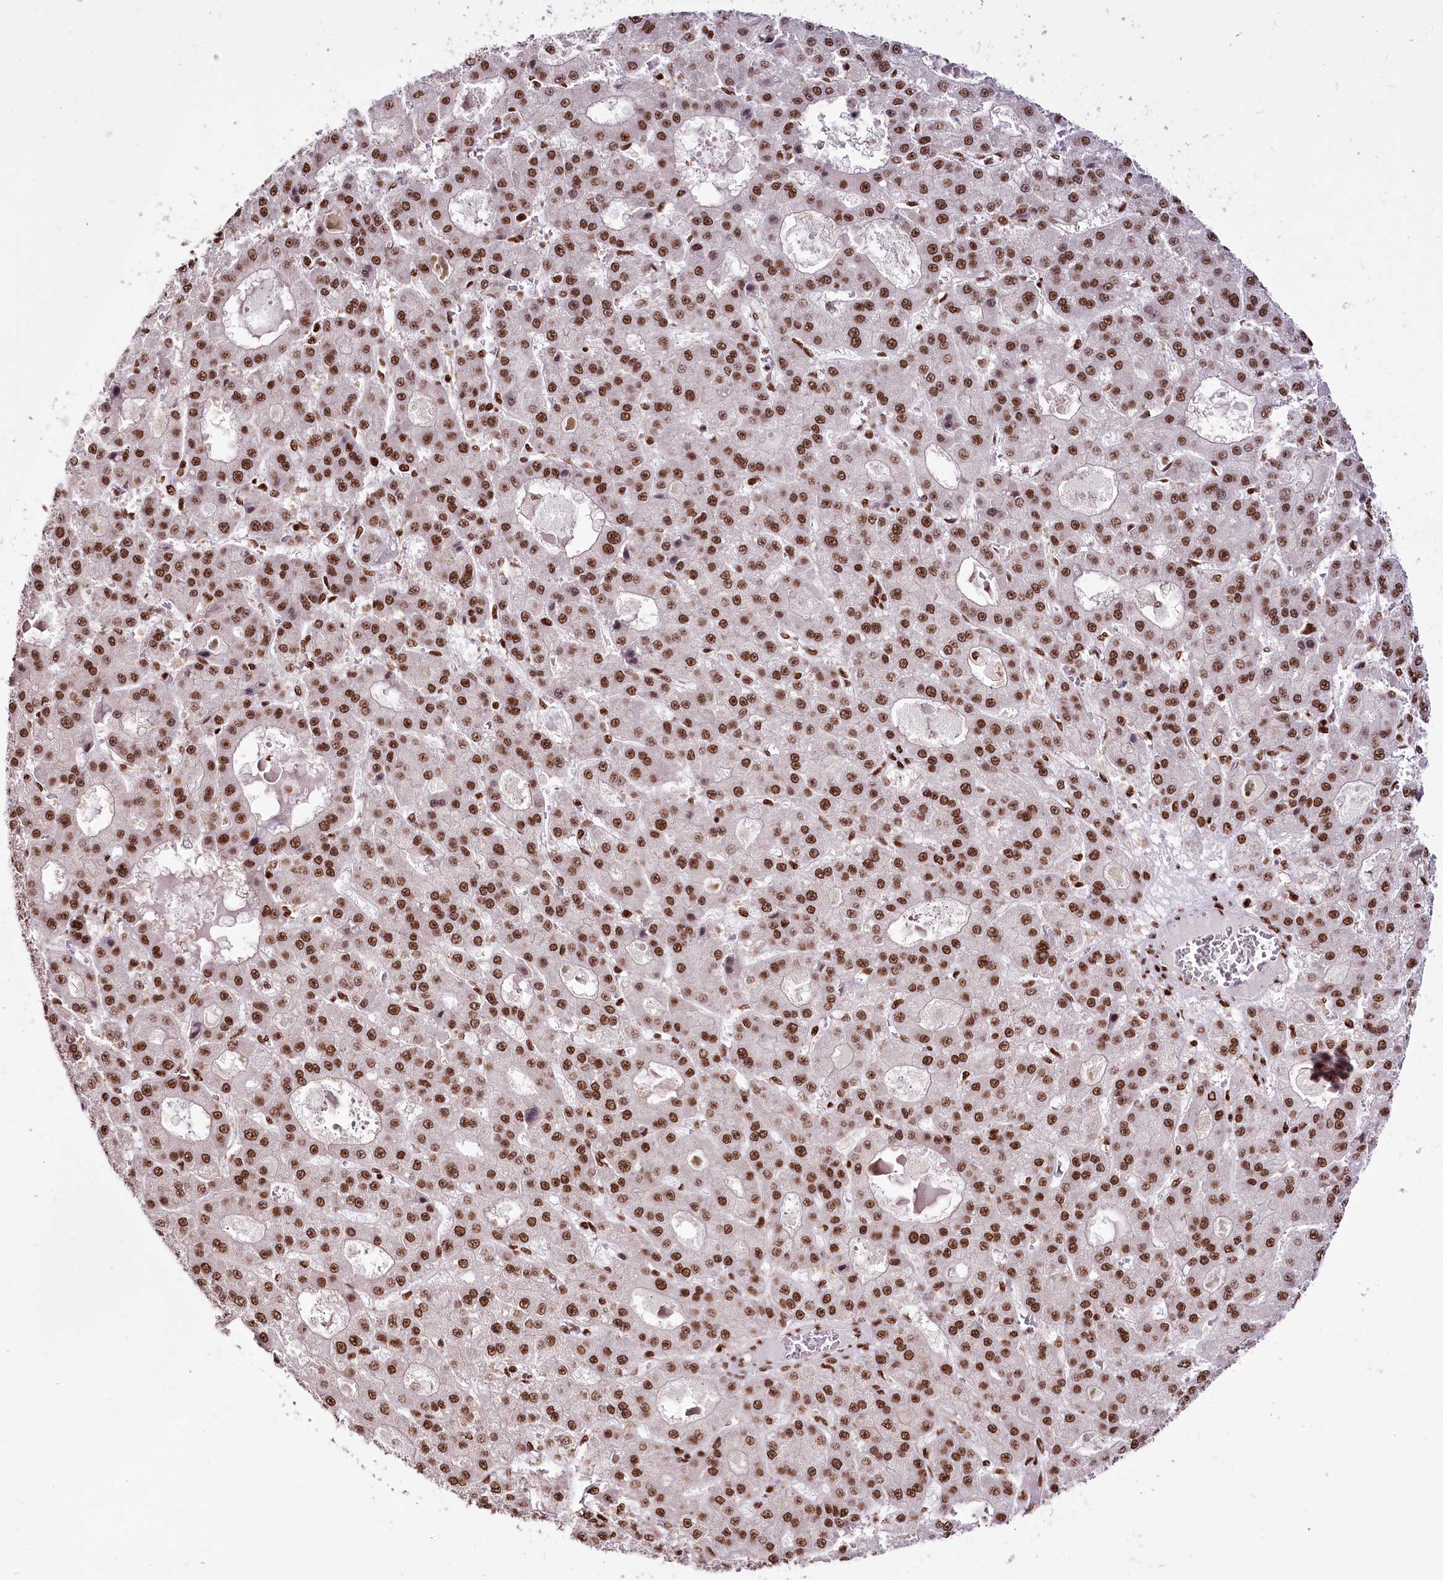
{"staining": {"intensity": "strong", "quantity": ">75%", "location": "nuclear"}, "tissue": "liver cancer", "cell_type": "Tumor cells", "image_type": "cancer", "snomed": [{"axis": "morphology", "description": "Carcinoma, Hepatocellular, NOS"}, {"axis": "topography", "description": "Liver"}], "caption": "Strong nuclear protein expression is identified in about >75% of tumor cells in liver cancer. (Brightfield microscopy of DAB IHC at high magnification).", "gene": "SMARCE1", "patient": {"sex": "male", "age": 70}}